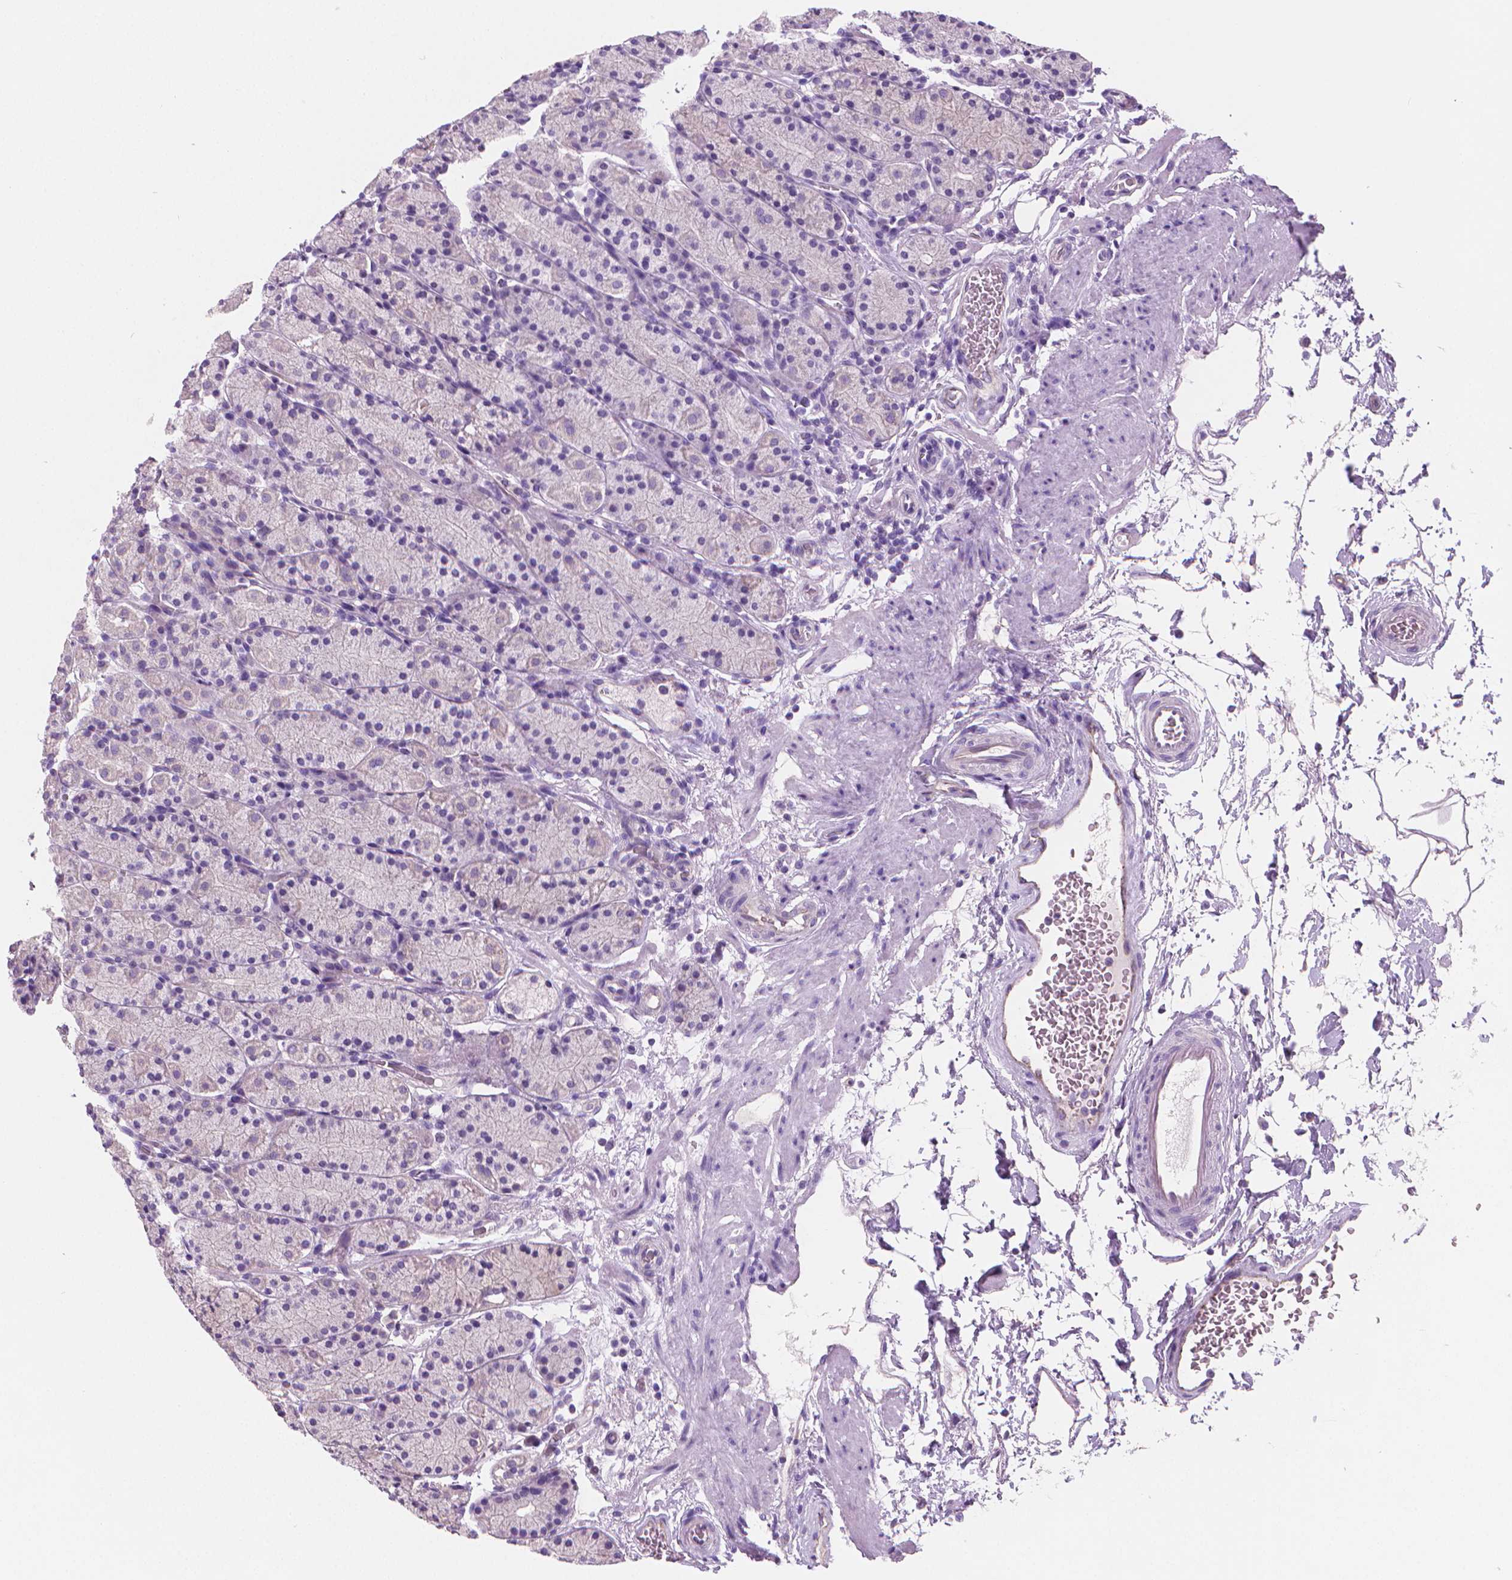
{"staining": {"intensity": "negative", "quantity": "none", "location": "none"}, "tissue": "stomach", "cell_type": "Glandular cells", "image_type": "normal", "snomed": [{"axis": "morphology", "description": "Normal tissue, NOS"}, {"axis": "topography", "description": "Stomach, upper"}, {"axis": "topography", "description": "Stomach"}], "caption": "Immunohistochemistry of benign stomach demonstrates no expression in glandular cells.", "gene": "CLXN", "patient": {"sex": "male", "age": 62}}